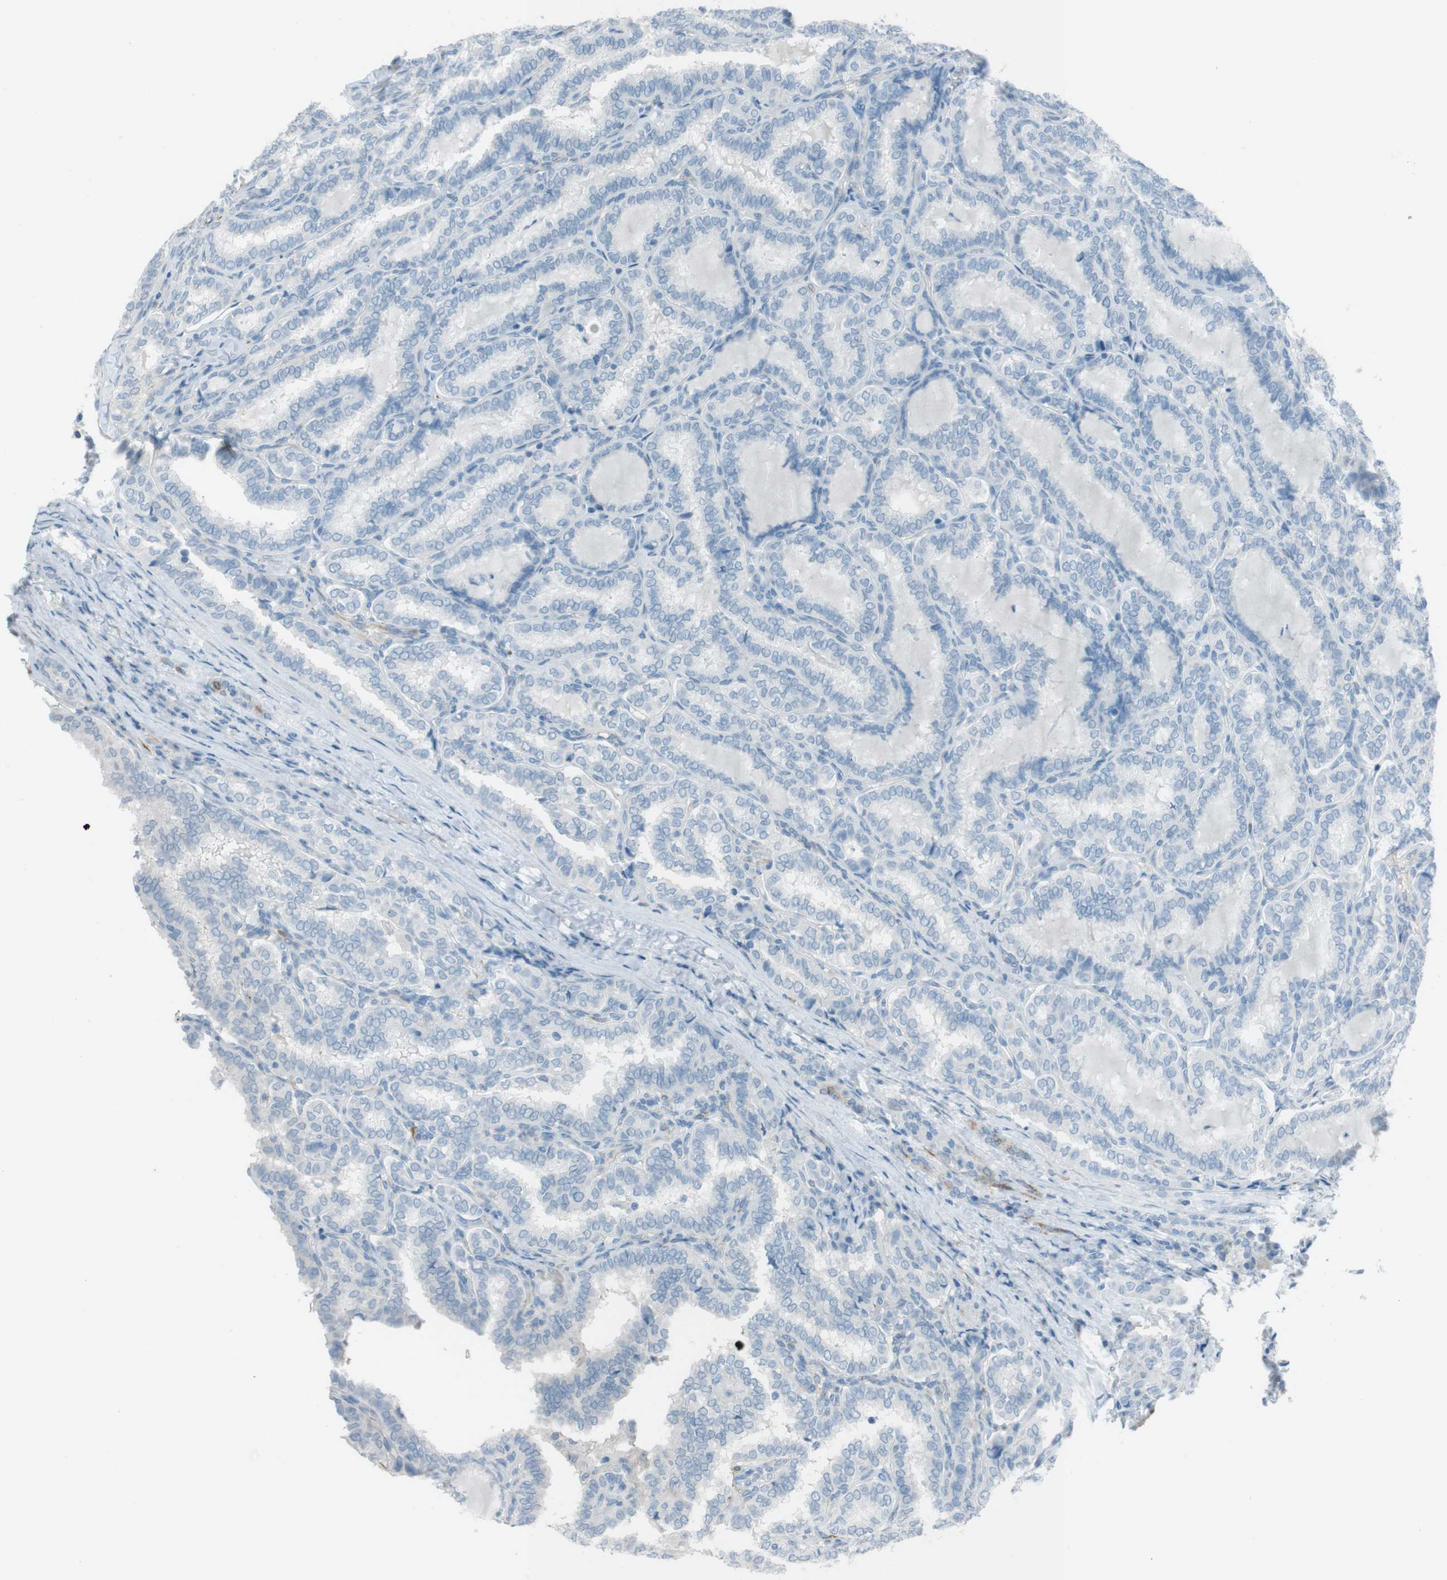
{"staining": {"intensity": "negative", "quantity": "none", "location": "none"}, "tissue": "thyroid cancer", "cell_type": "Tumor cells", "image_type": "cancer", "snomed": [{"axis": "morphology", "description": "Normal tissue, NOS"}, {"axis": "morphology", "description": "Papillary adenocarcinoma, NOS"}, {"axis": "topography", "description": "Thyroid gland"}], "caption": "The image displays no significant expression in tumor cells of papillary adenocarcinoma (thyroid).", "gene": "TUBB2A", "patient": {"sex": "female", "age": 30}}